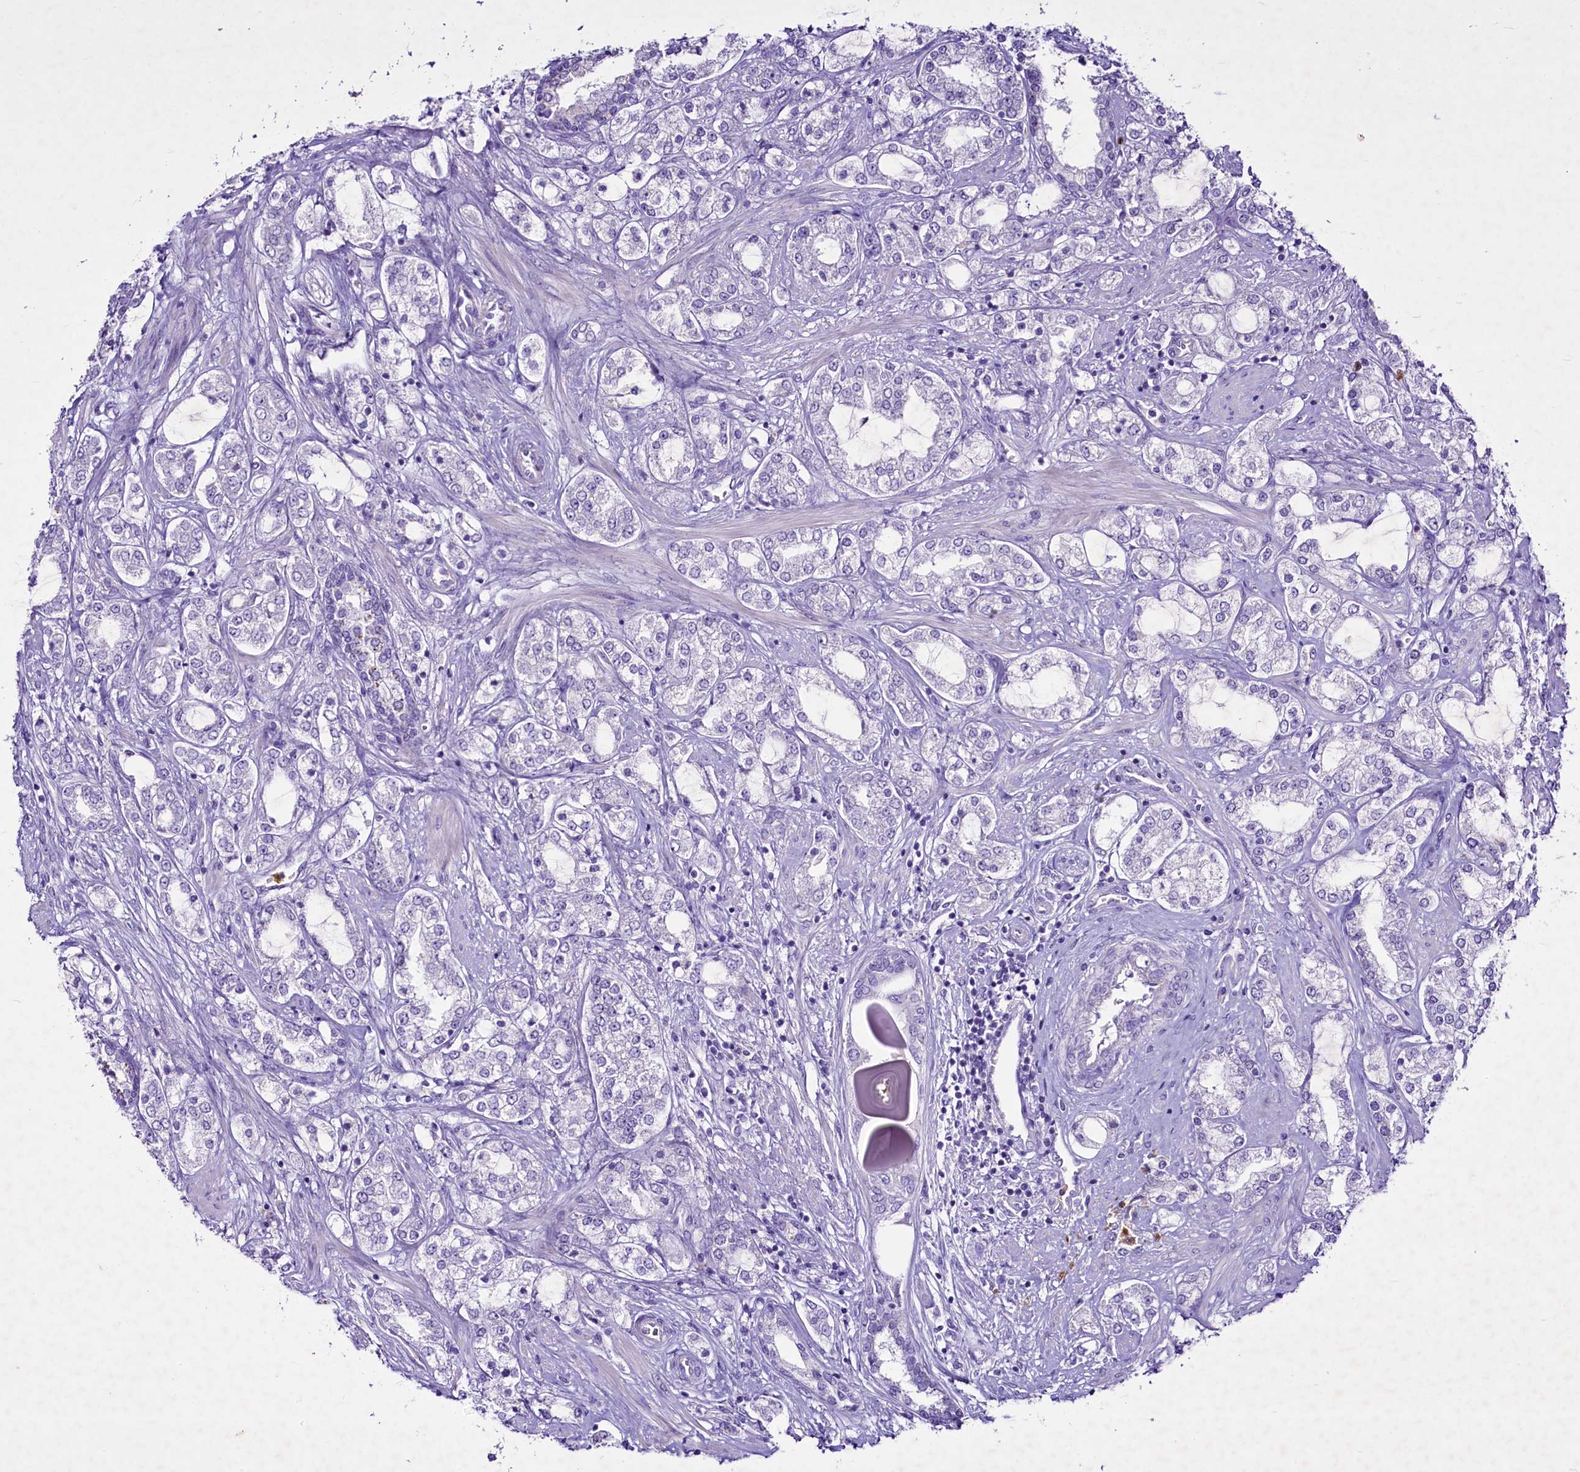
{"staining": {"intensity": "negative", "quantity": "none", "location": "none"}, "tissue": "prostate cancer", "cell_type": "Tumor cells", "image_type": "cancer", "snomed": [{"axis": "morphology", "description": "Adenocarcinoma, High grade"}, {"axis": "topography", "description": "Prostate"}], "caption": "Immunohistochemistry (IHC) image of neoplastic tissue: human prostate cancer stained with DAB exhibits no significant protein staining in tumor cells.", "gene": "FAM209B", "patient": {"sex": "male", "age": 64}}